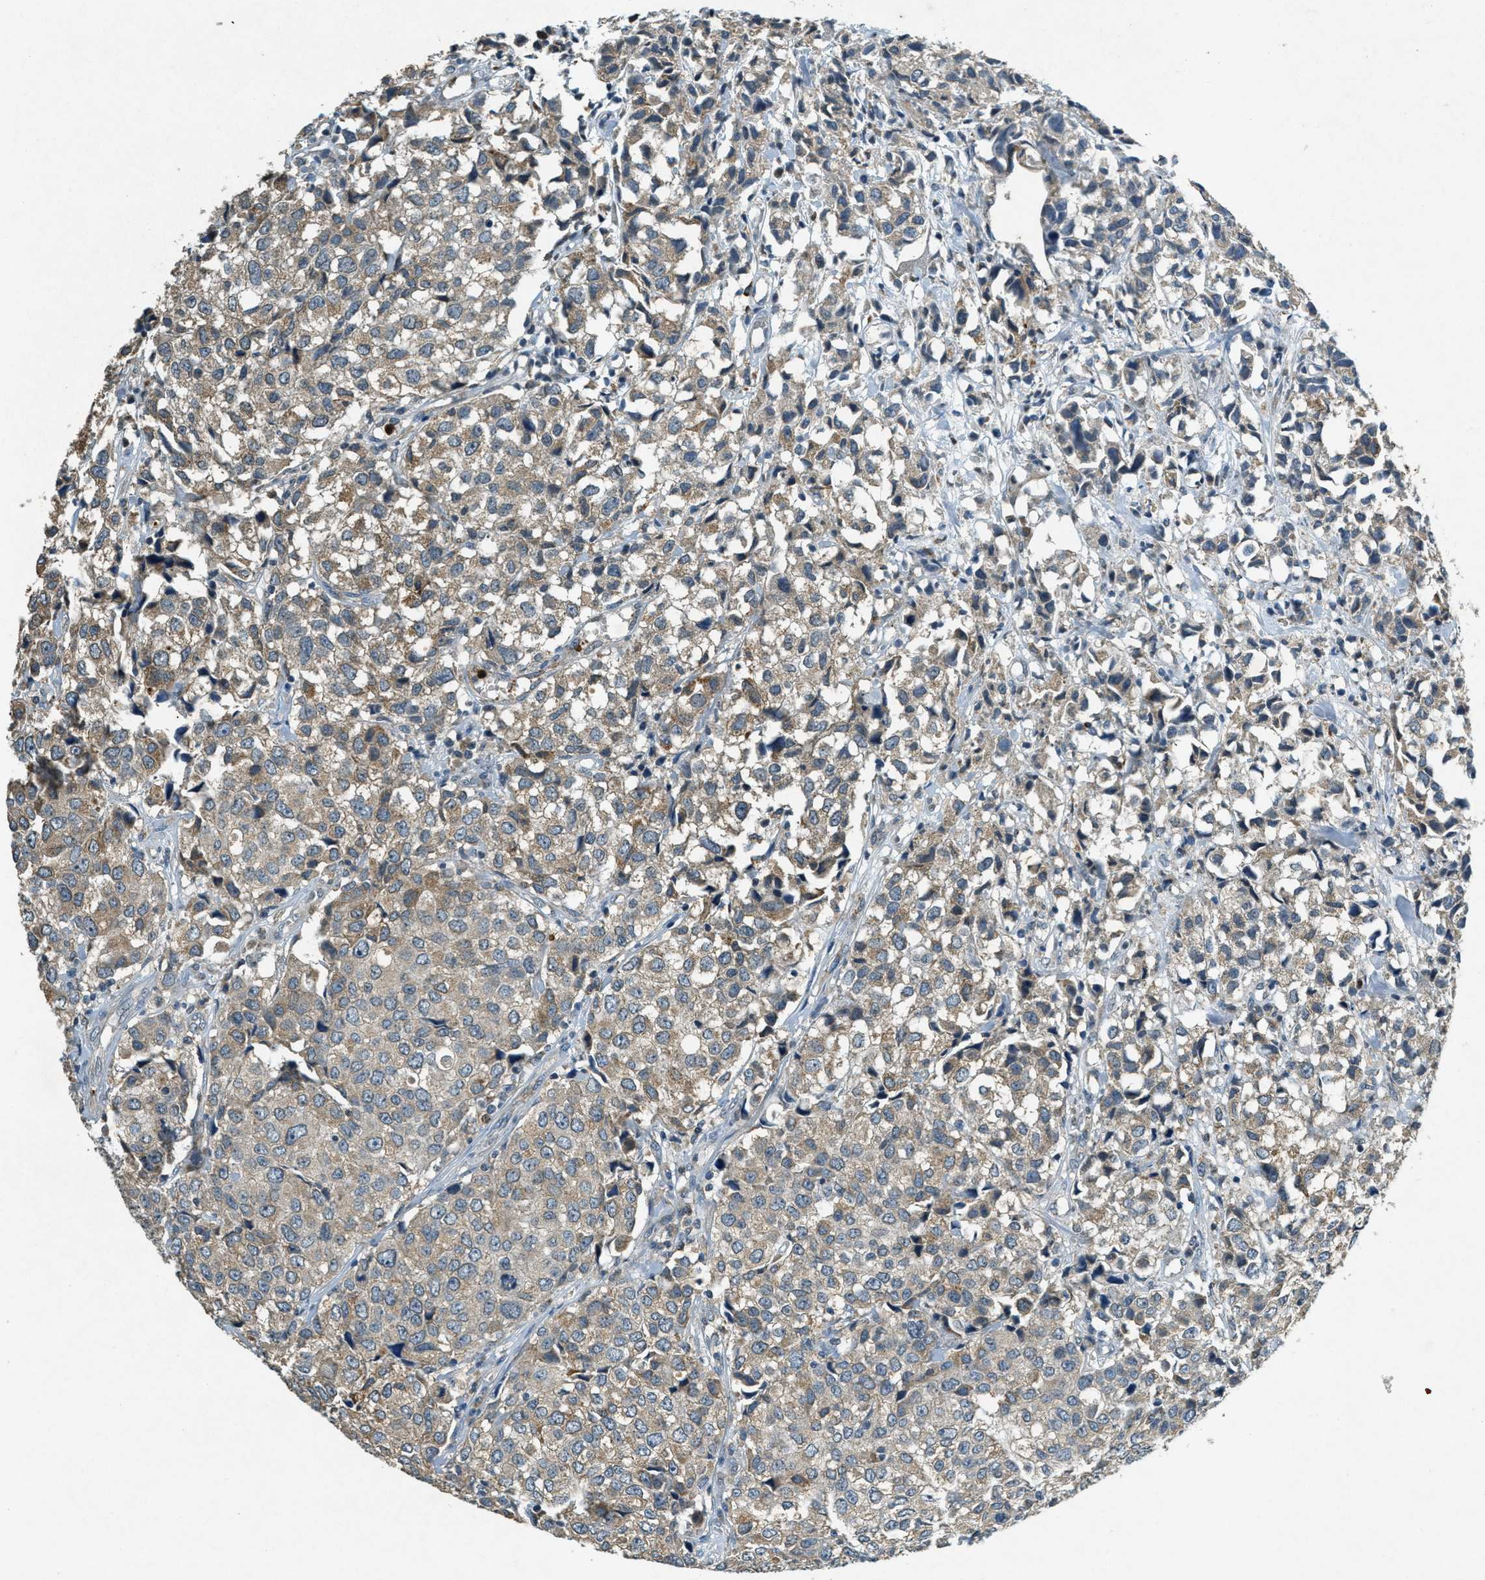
{"staining": {"intensity": "weak", "quantity": ">75%", "location": "cytoplasmic/membranous"}, "tissue": "urothelial cancer", "cell_type": "Tumor cells", "image_type": "cancer", "snomed": [{"axis": "morphology", "description": "Urothelial carcinoma, High grade"}, {"axis": "topography", "description": "Urinary bladder"}], "caption": "Protein analysis of urothelial carcinoma (high-grade) tissue displays weak cytoplasmic/membranous expression in approximately >75% of tumor cells.", "gene": "RAB3D", "patient": {"sex": "female", "age": 75}}